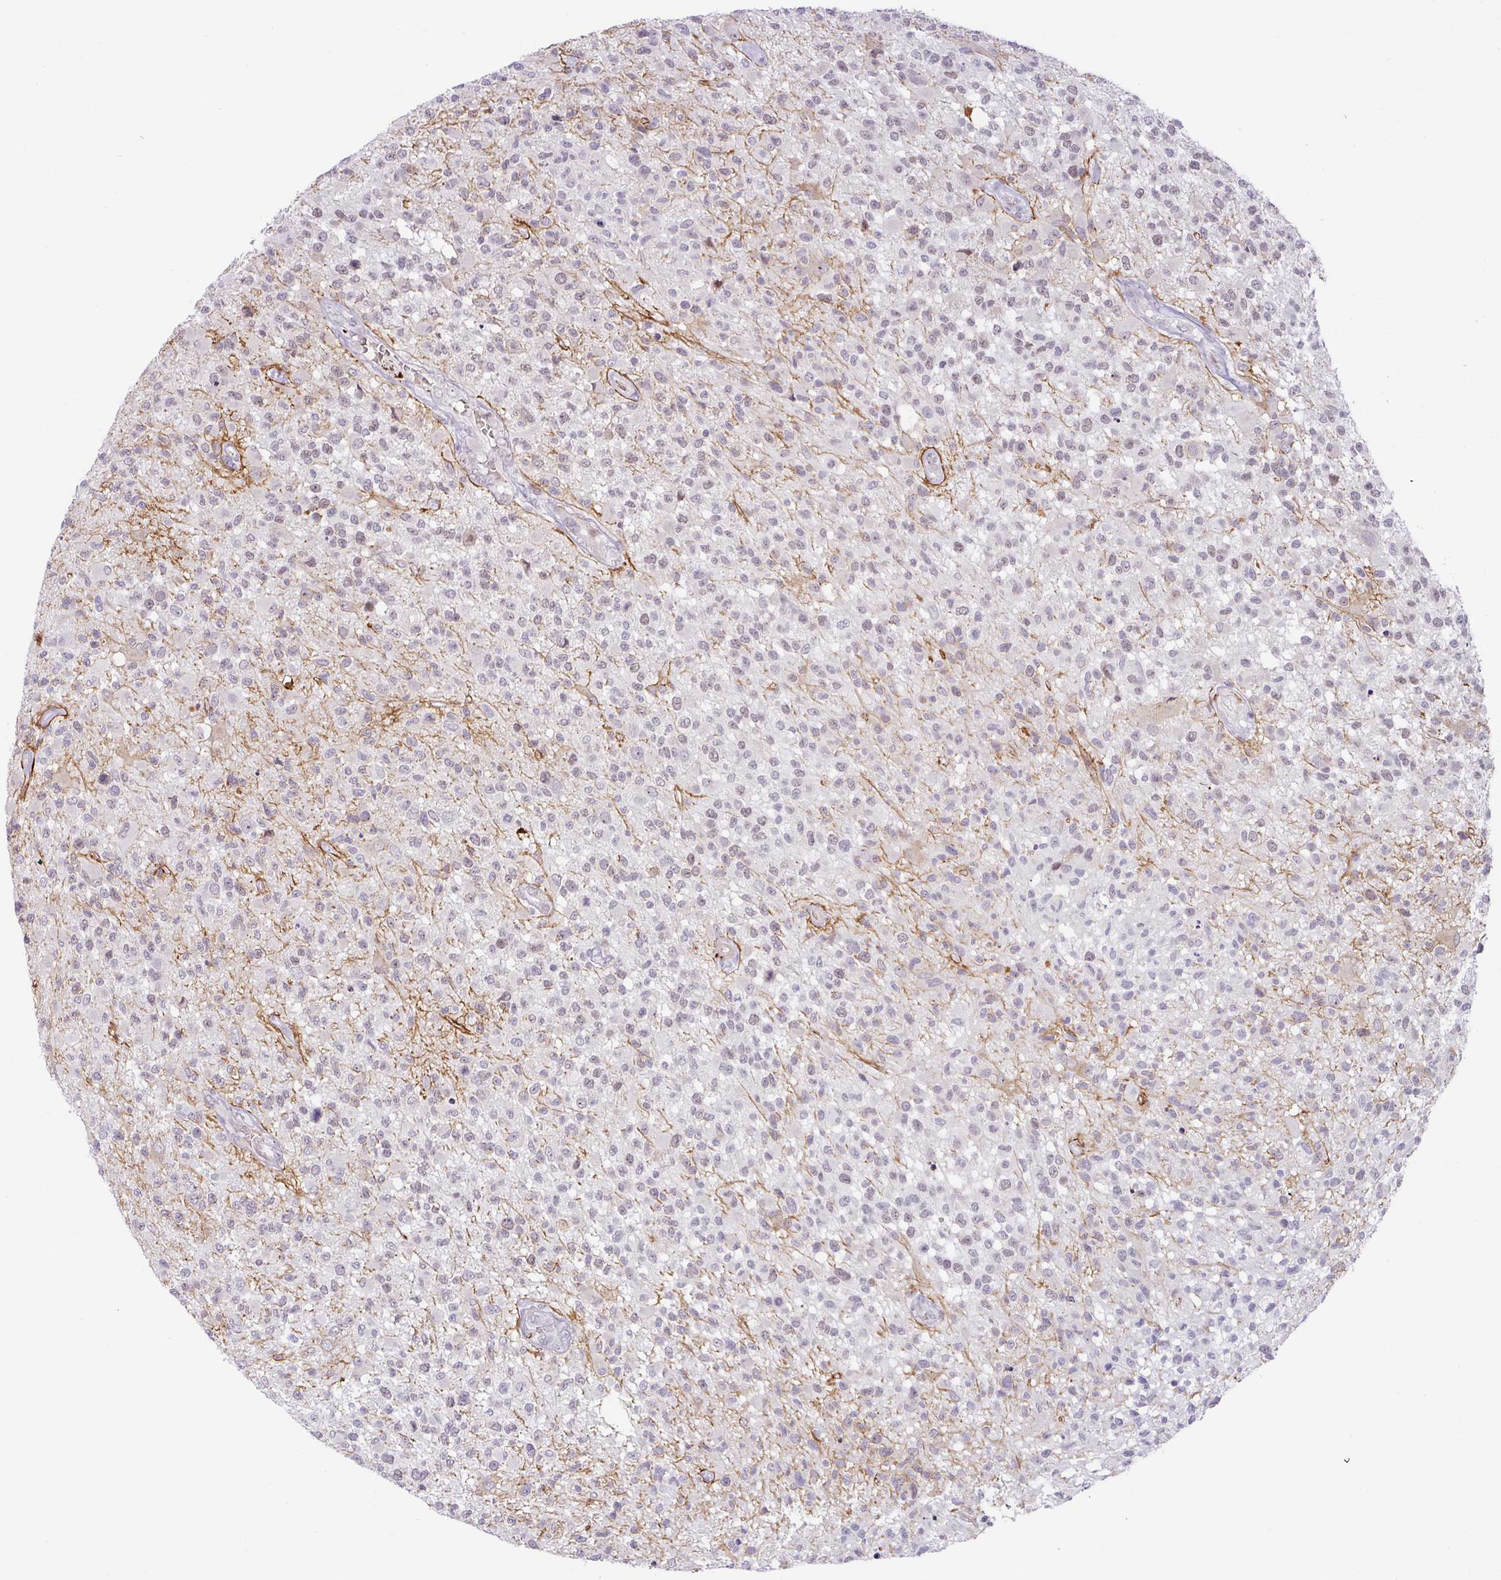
{"staining": {"intensity": "negative", "quantity": "none", "location": "none"}, "tissue": "glioma", "cell_type": "Tumor cells", "image_type": "cancer", "snomed": [{"axis": "morphology", "description": "Glioma, malignant, High grade"}, {"axis": "morphology", "description": "Glioblastoma, NOS"}, {"axis": "topography", "description": "Brain"}], "caption": "Immunohistochemistry image of human glioblastoma stained for a protein (brown), which shows no staining in tumor cells. The staining is performed using DAB brown chromogen with nuclei counter-stained in using hematoxylin.", "gene": "PARP2", "patient": {"sex": "male", "age": 60}}